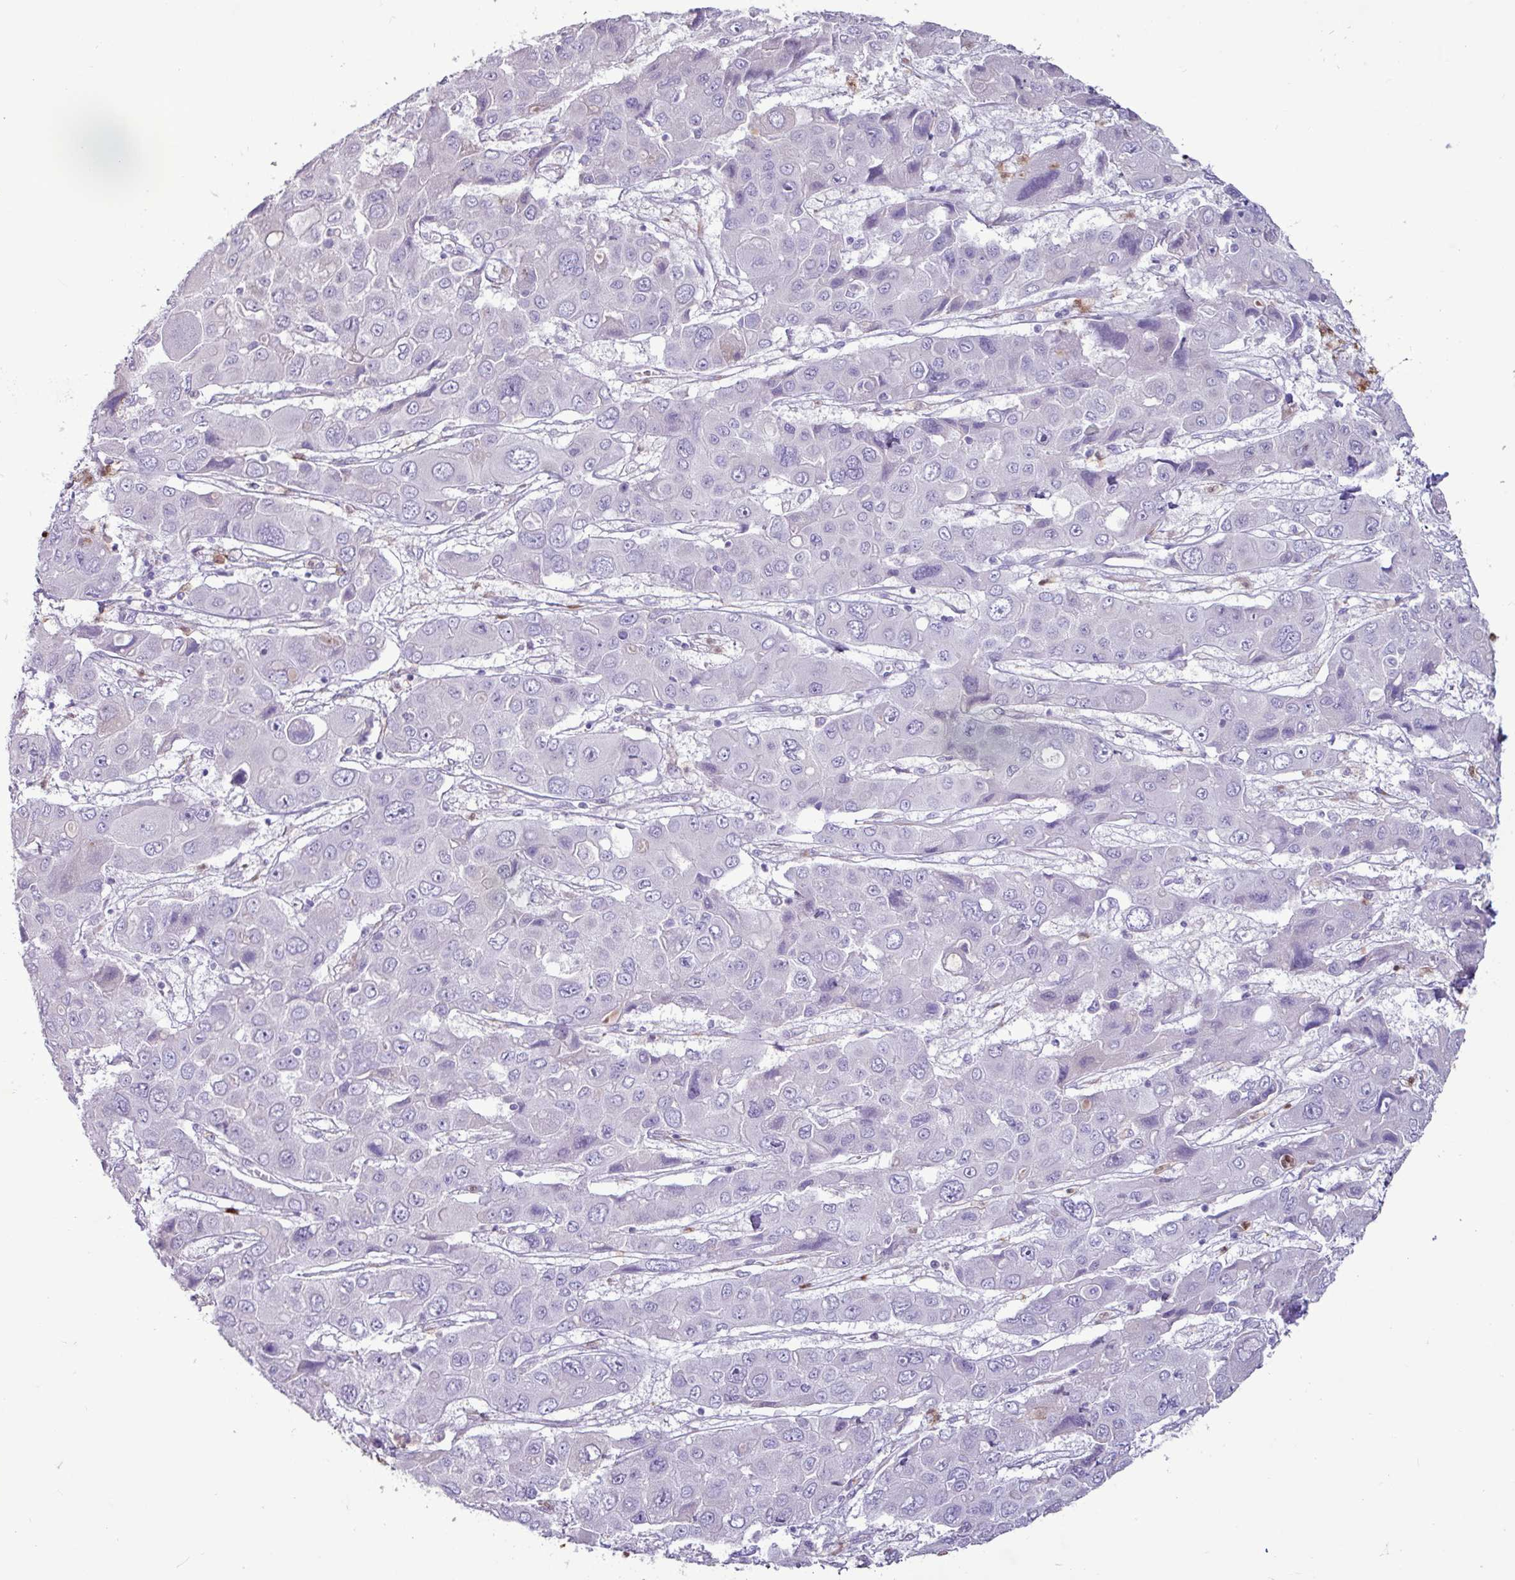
{"staining": {"intensity": "negative", "quantity": "none", "location": "none"}, "tissue": "liver cancer", "cell_type": "Tumor cells", "image_type": "cancer", "snomed": [{"axis": "morphology", "description": "Cholangiocarcinoma"}, {"axis": "topography", "description": "Liver"}], "caption": "Tumor cells are negative for protein expression in human liver cancer (cholangiocarcinoma). The staining was performed using DAB to visualize the protein expression in brown, while the nuclei were stained in blue with hematoxylin (Magnification: 20x).", "gene": "PPP1R35", "patient": {"sex": "male", "age": 67}}